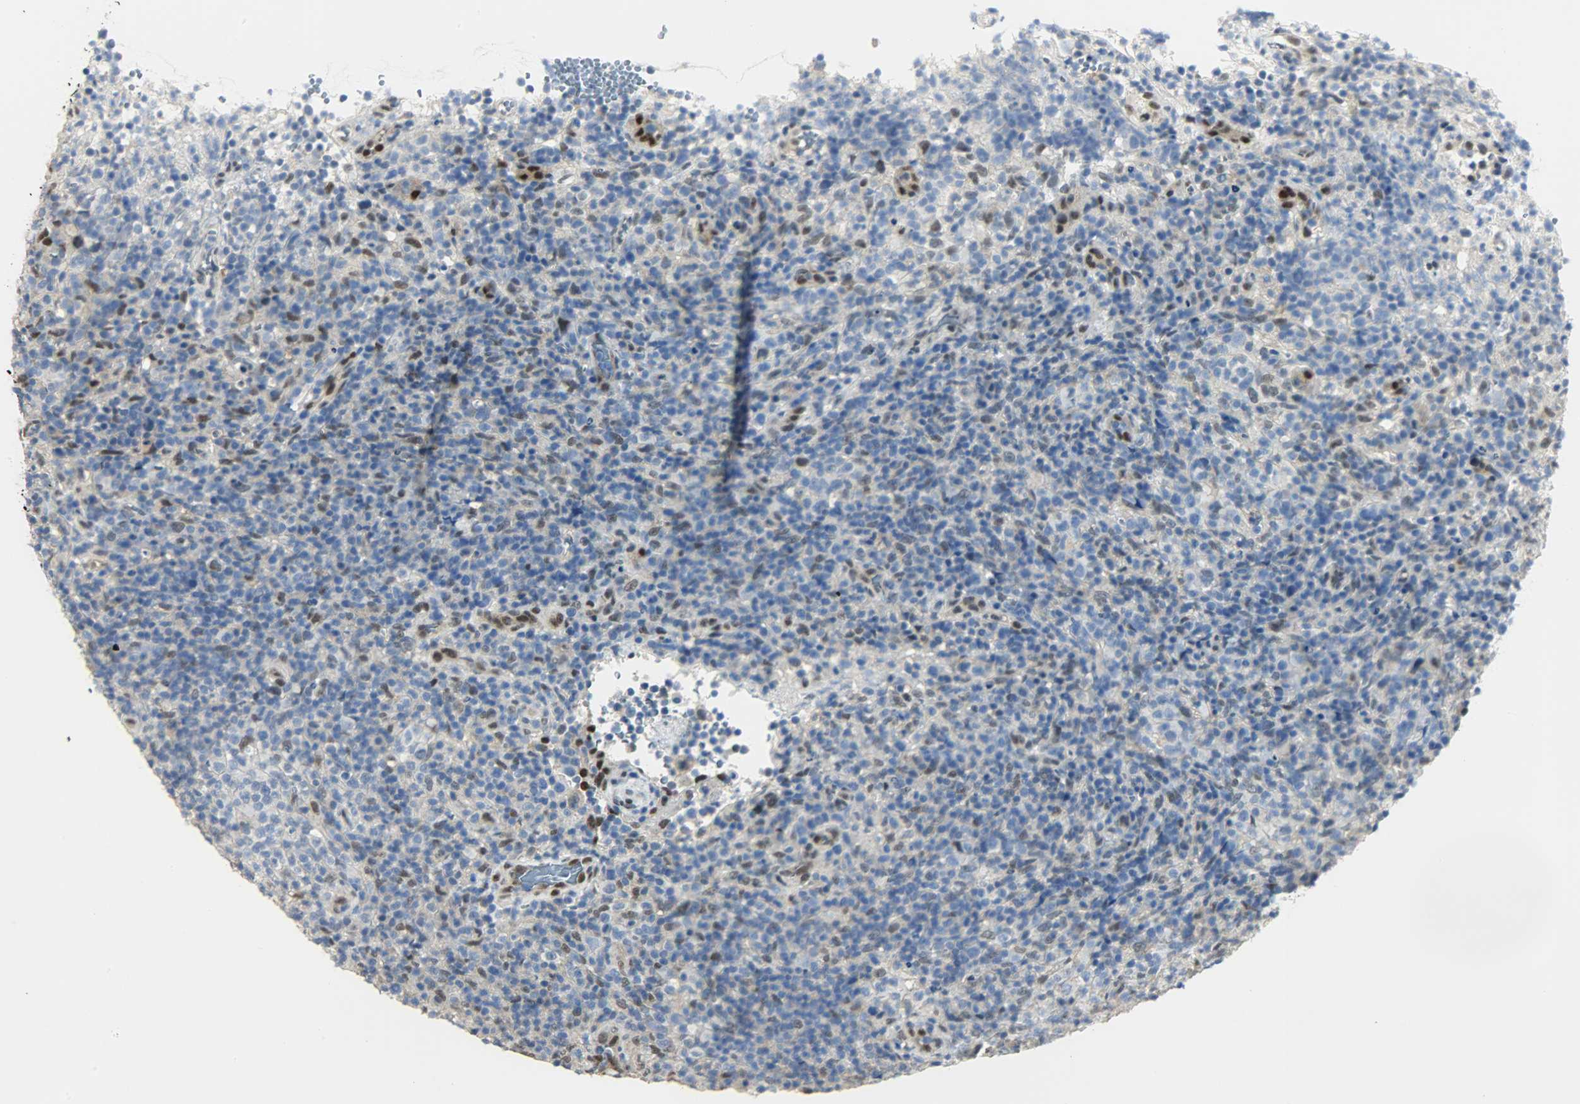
{"staining": {"intensity": "weak", "quantity": "<25%", "location": "nuclear"}, "tissue": "lymphoma", "cell_type": "Tumor cells", "image_type": "cancer", "snomed": [{"axis": "morphology", "description": "Malignant lymphoma, non-Hodgkin's type, High grade"}, {"axis": "topography", "description": "Lymph node"}], "caption": "A high-resolution micrograph shows immunohistochemistry (IHC) staining of lymphoma, which displays no significant expression in tumor cells.", "gene": "NPEPL1", "patient": {"sex": "female", "age": 76}}